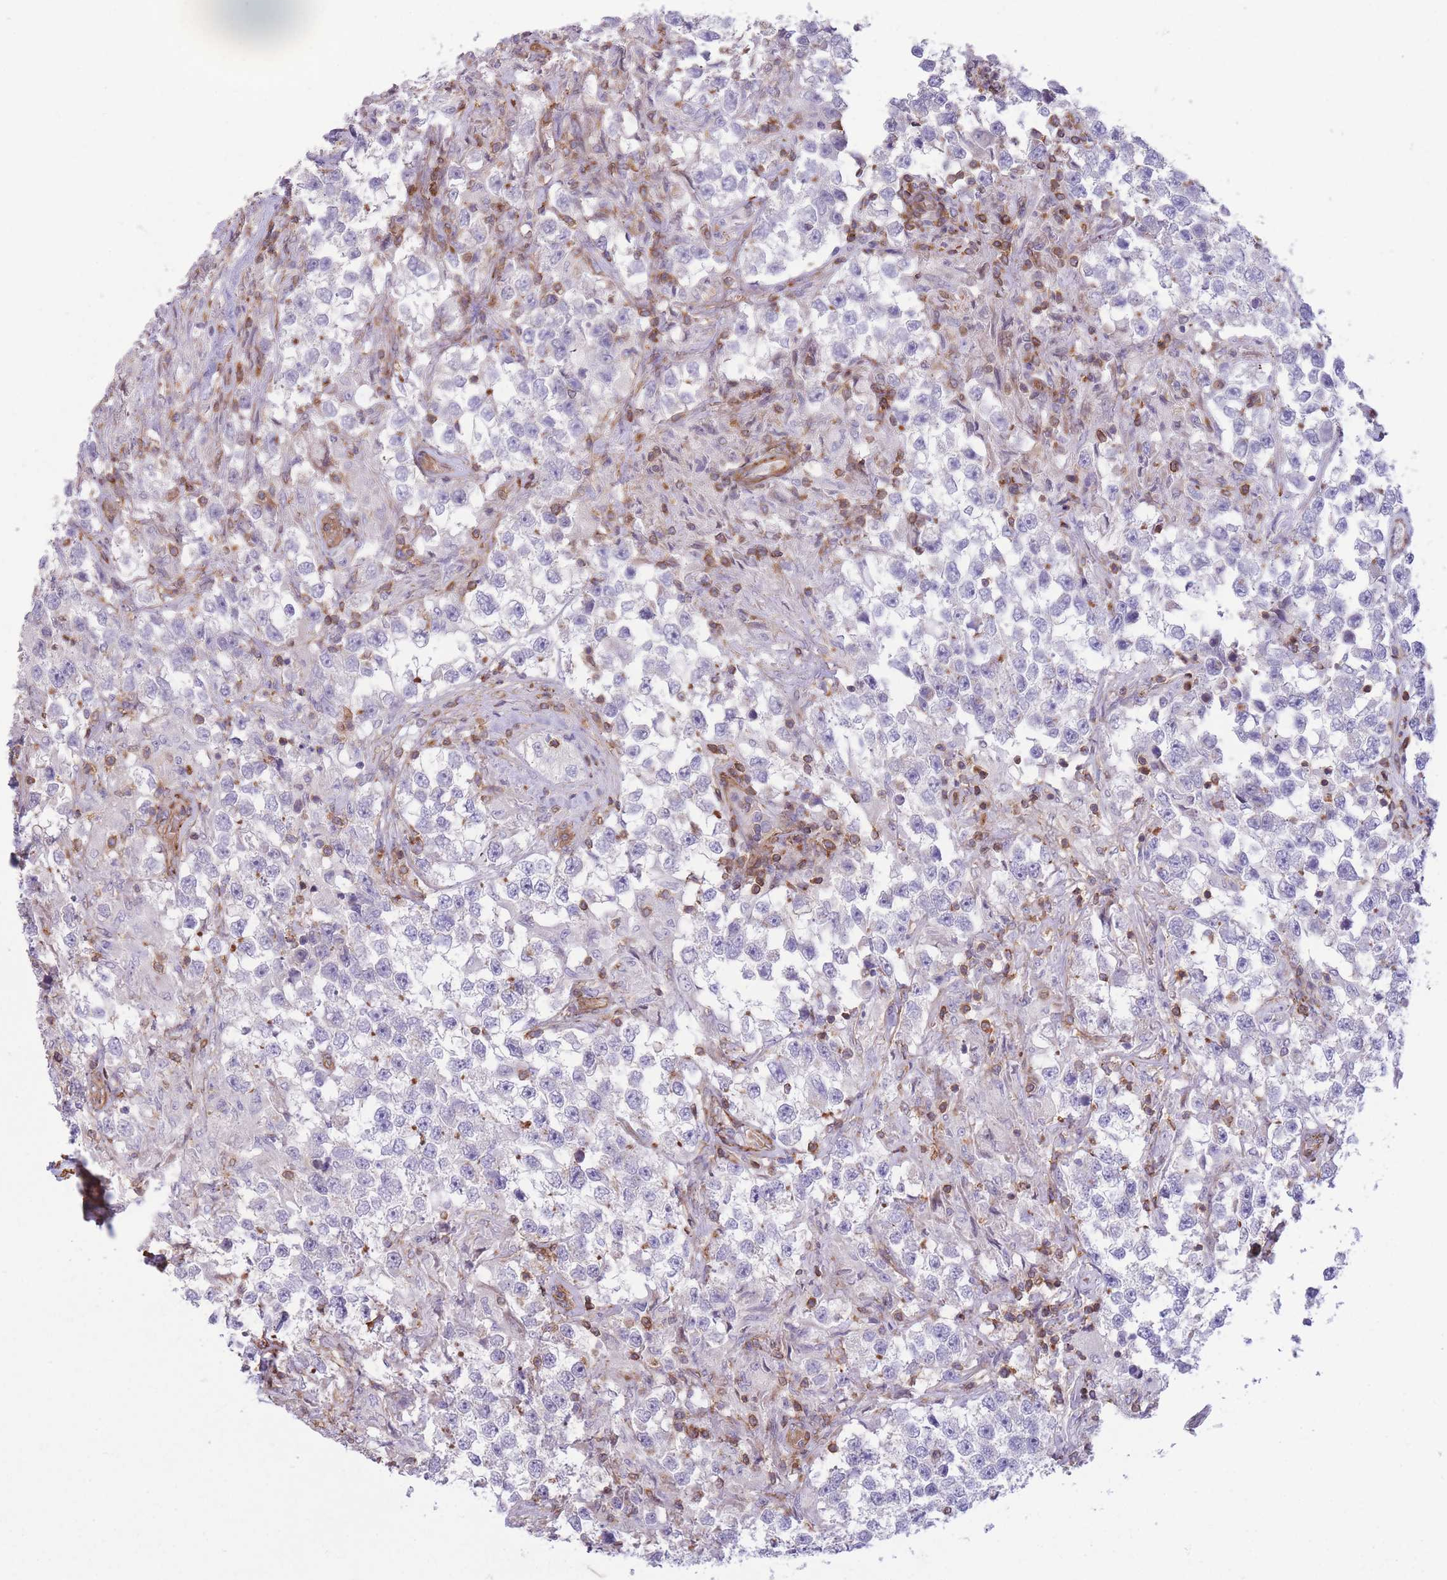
{"staining": {"intensity": "negative", "quantity": "none", "location": "none"}, "tissue": "testis cancer", "cell_type": "Tumor cells", "image_type": "cancer", "snomed": [{"axis": "morphology", "description": "Seminoma, NOS"}, {"axis": "topography", "description": "Testis"}], "caption": "Histopathology image shows no protein positivity in tumor cells of seminoma (testis) tissue.", "gene": "CDC25B", "patient": {"sex": "male", "age": 46}}